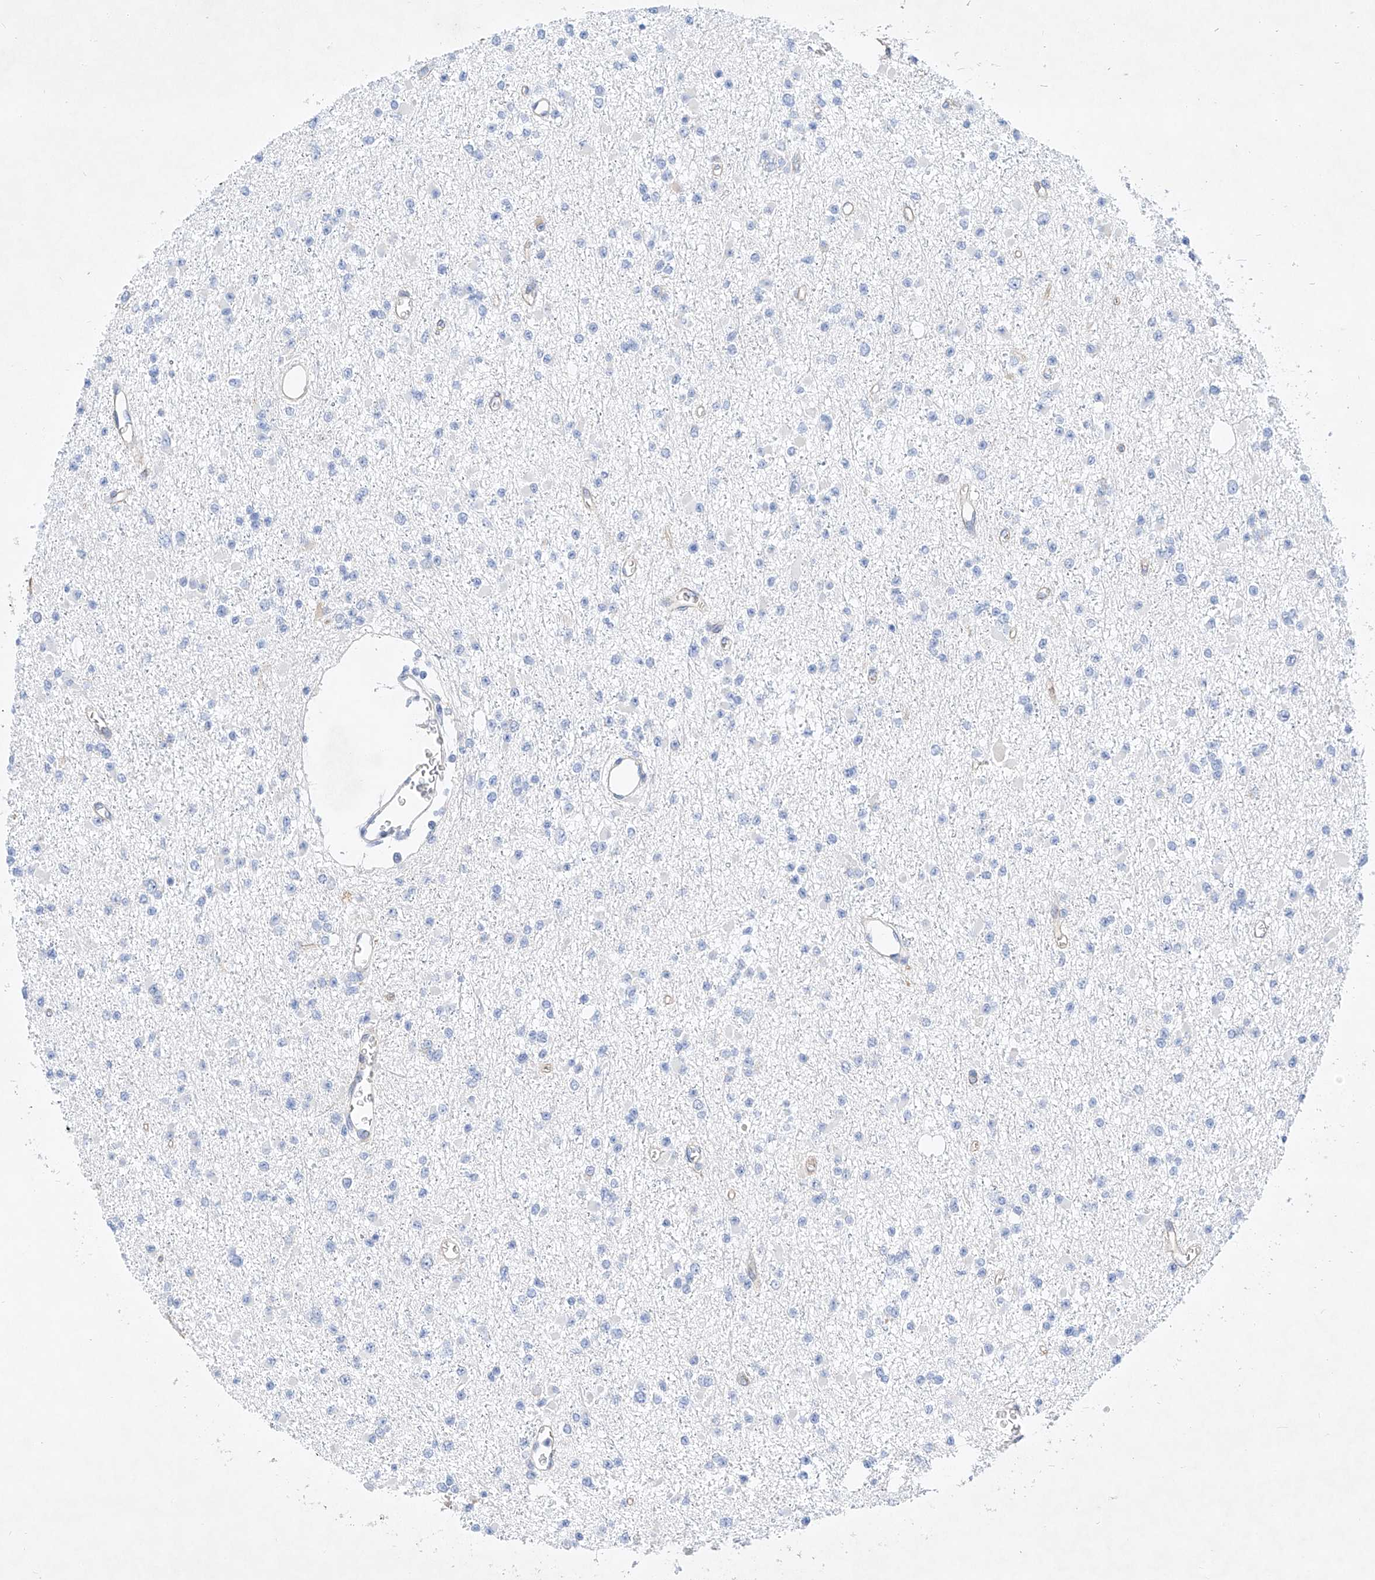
{"staining": {"intensity": "negative", "quantity": "none", "location": "none"}, "tissue": "glioma", "cell_type": "Tumor cells", "image_type": "cancer", "snomed": [{"axis": "morphology", "description": "Glioma, malignant, Low grade"}, {"axis": "topography", "description": "Brain"}], "caption": "A histopathology image of glioma stained for a protein displays no brown staining in tumor cells.", "gene": "SBSPON", "patient": {"sex": "female", "age": 22}}